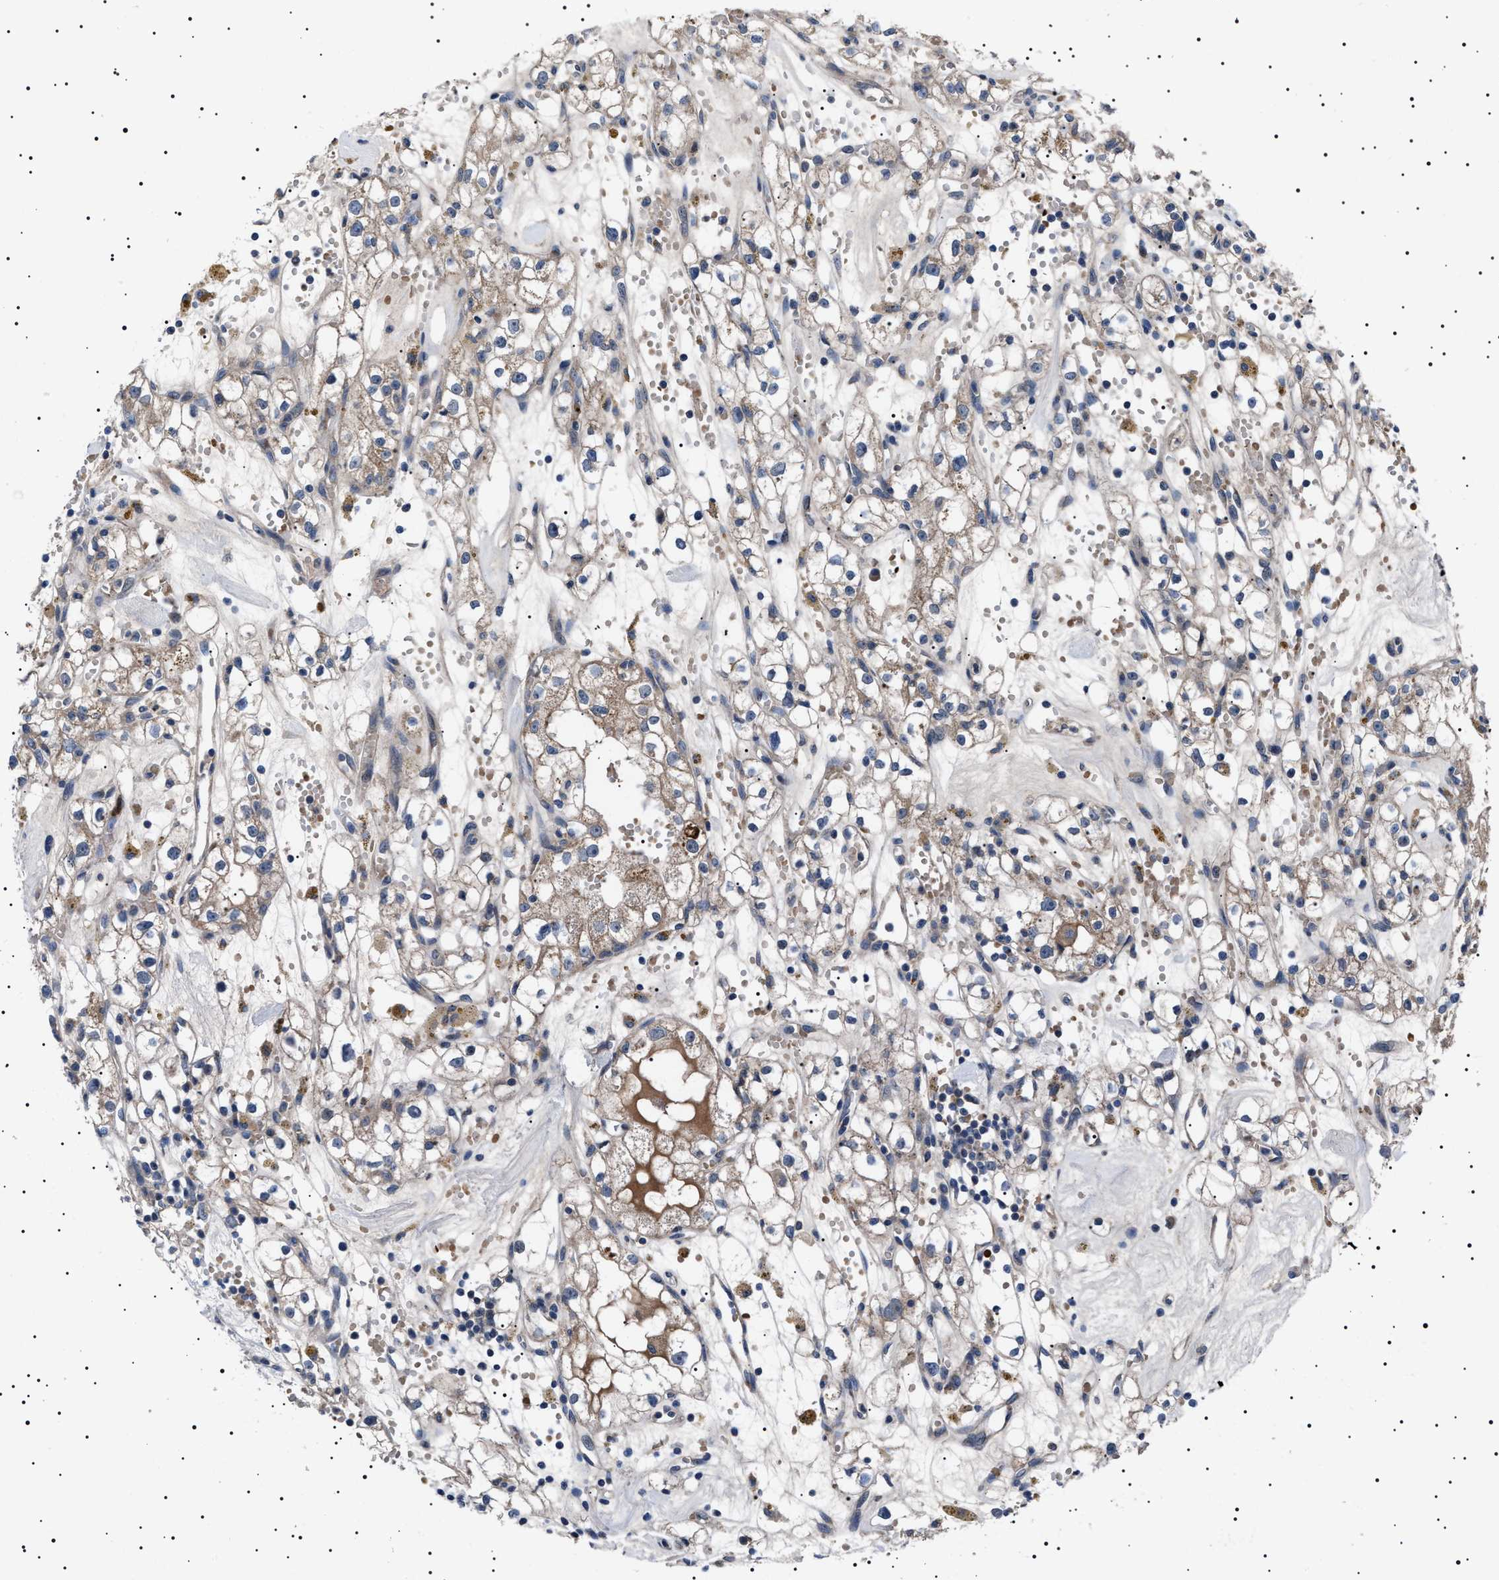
{"staining": {"intensity": "weak", "quantity": ">75%", "location": "cytoplasmic/membranous"}, "tissue": "renal cancer", "cell_type": "Tumor cells", "image_type": "cancer", "snomed": [{"axis": "morphology", "description": "Adenocarcinoma, NOS"}, {"axis": "topography", "description": "Kidney"}], "caption": "A brown stain shows weak cytoplasmic/membranous positivity of a protein in human adenocarcinoma (renal) tumor cells.", "gene": "PTRH1", "patient": {"sex": "male", "age": 56}}